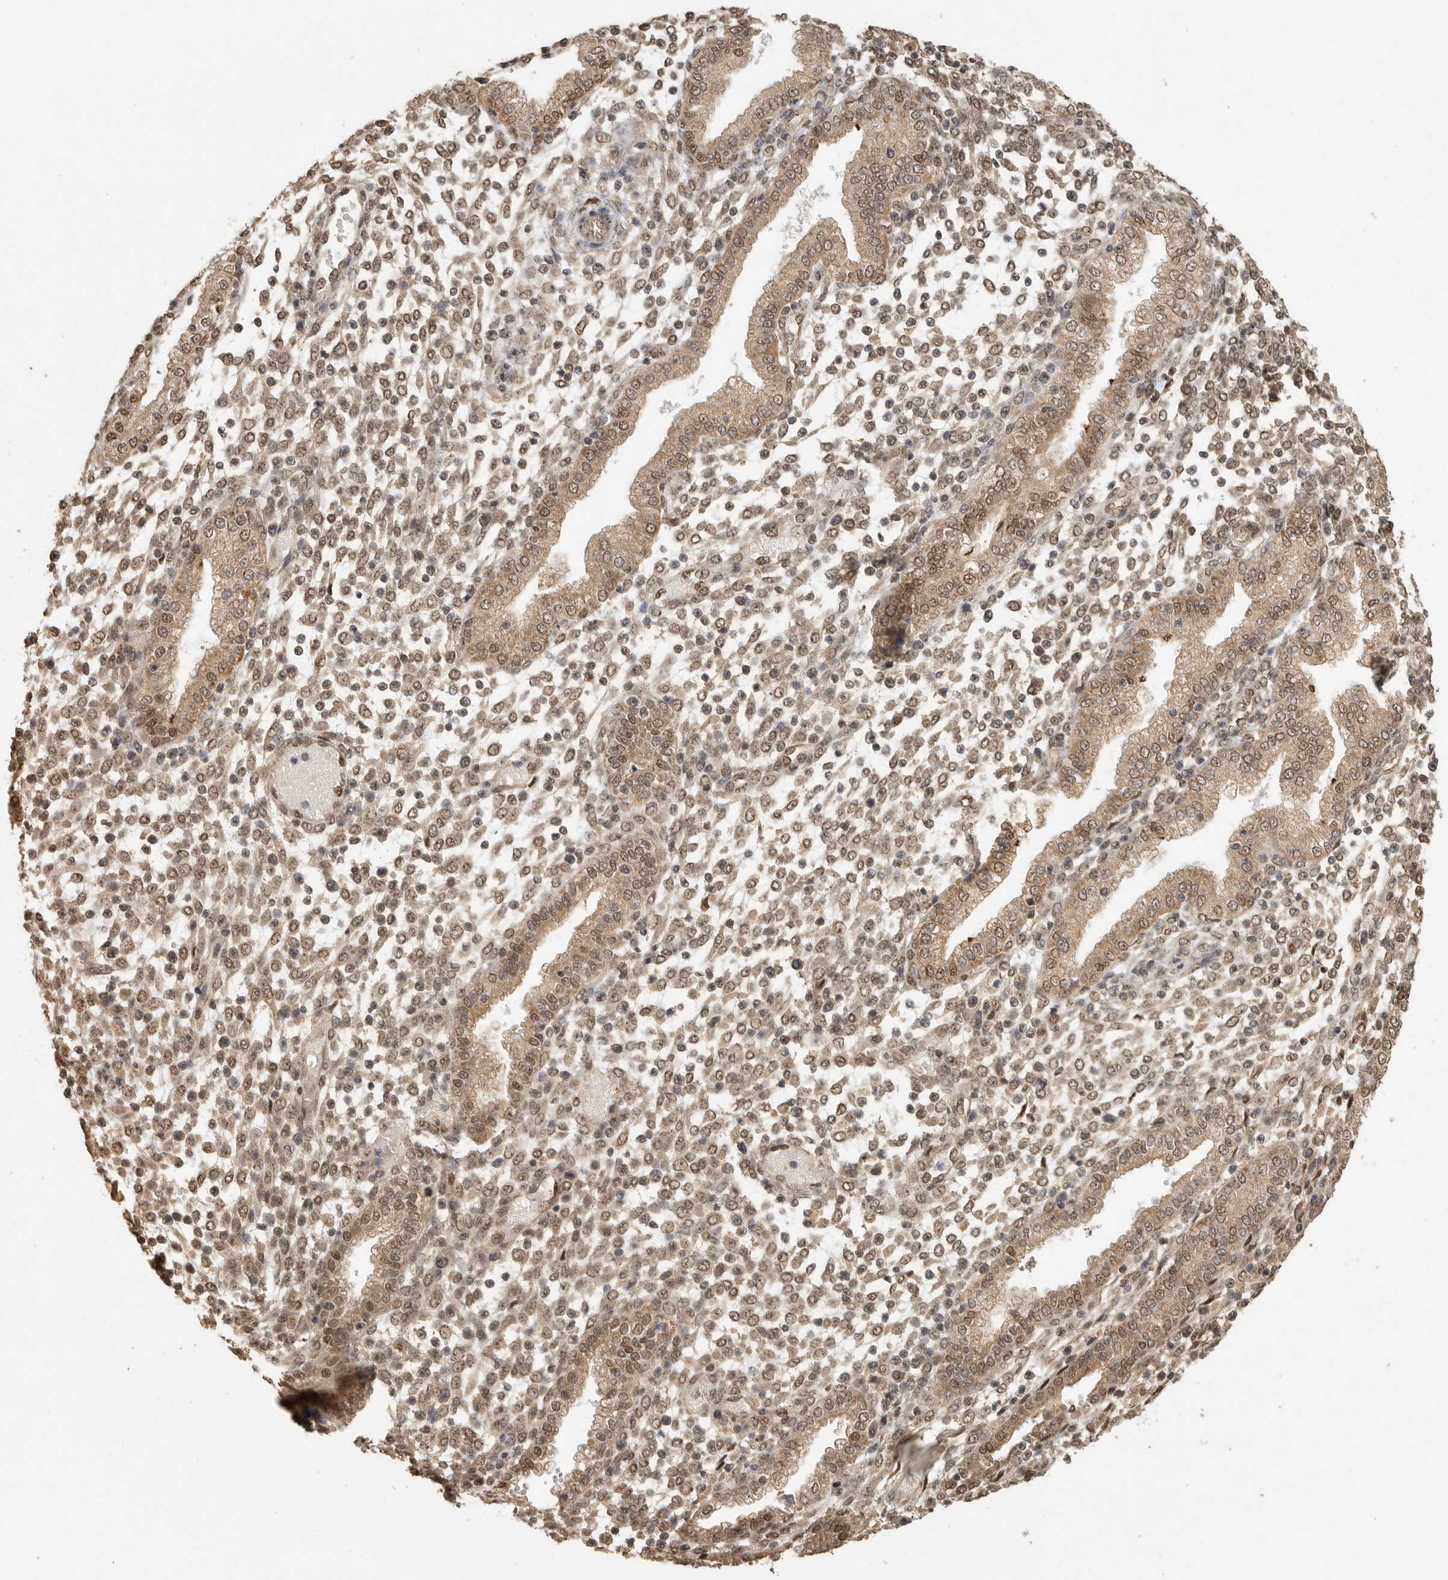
{"staining": {"intensity": "moderate", "quantity": ">75%", "location": "cytoplasmic/membranous,nuclear"}, "tissue": "endometrium", "cell_type": "Cells in endometrial stroma", "image_type": "normal", "snomed": [{"axis": "morphology", "description": "Normal tissue, NOS"}, {"axis": "topography", "description": "Endometrium"}], "caption": "Endometrium stained with IHC demonstrates moderate cytoplasmic/membranous,nuclear positivity in approximately >75% of cells in endometrial stroma. (DAB IHC with brightfield microscopy, high magnification).", "gene": "DFFA", "patient": {"sex": "female", "age": 53}}